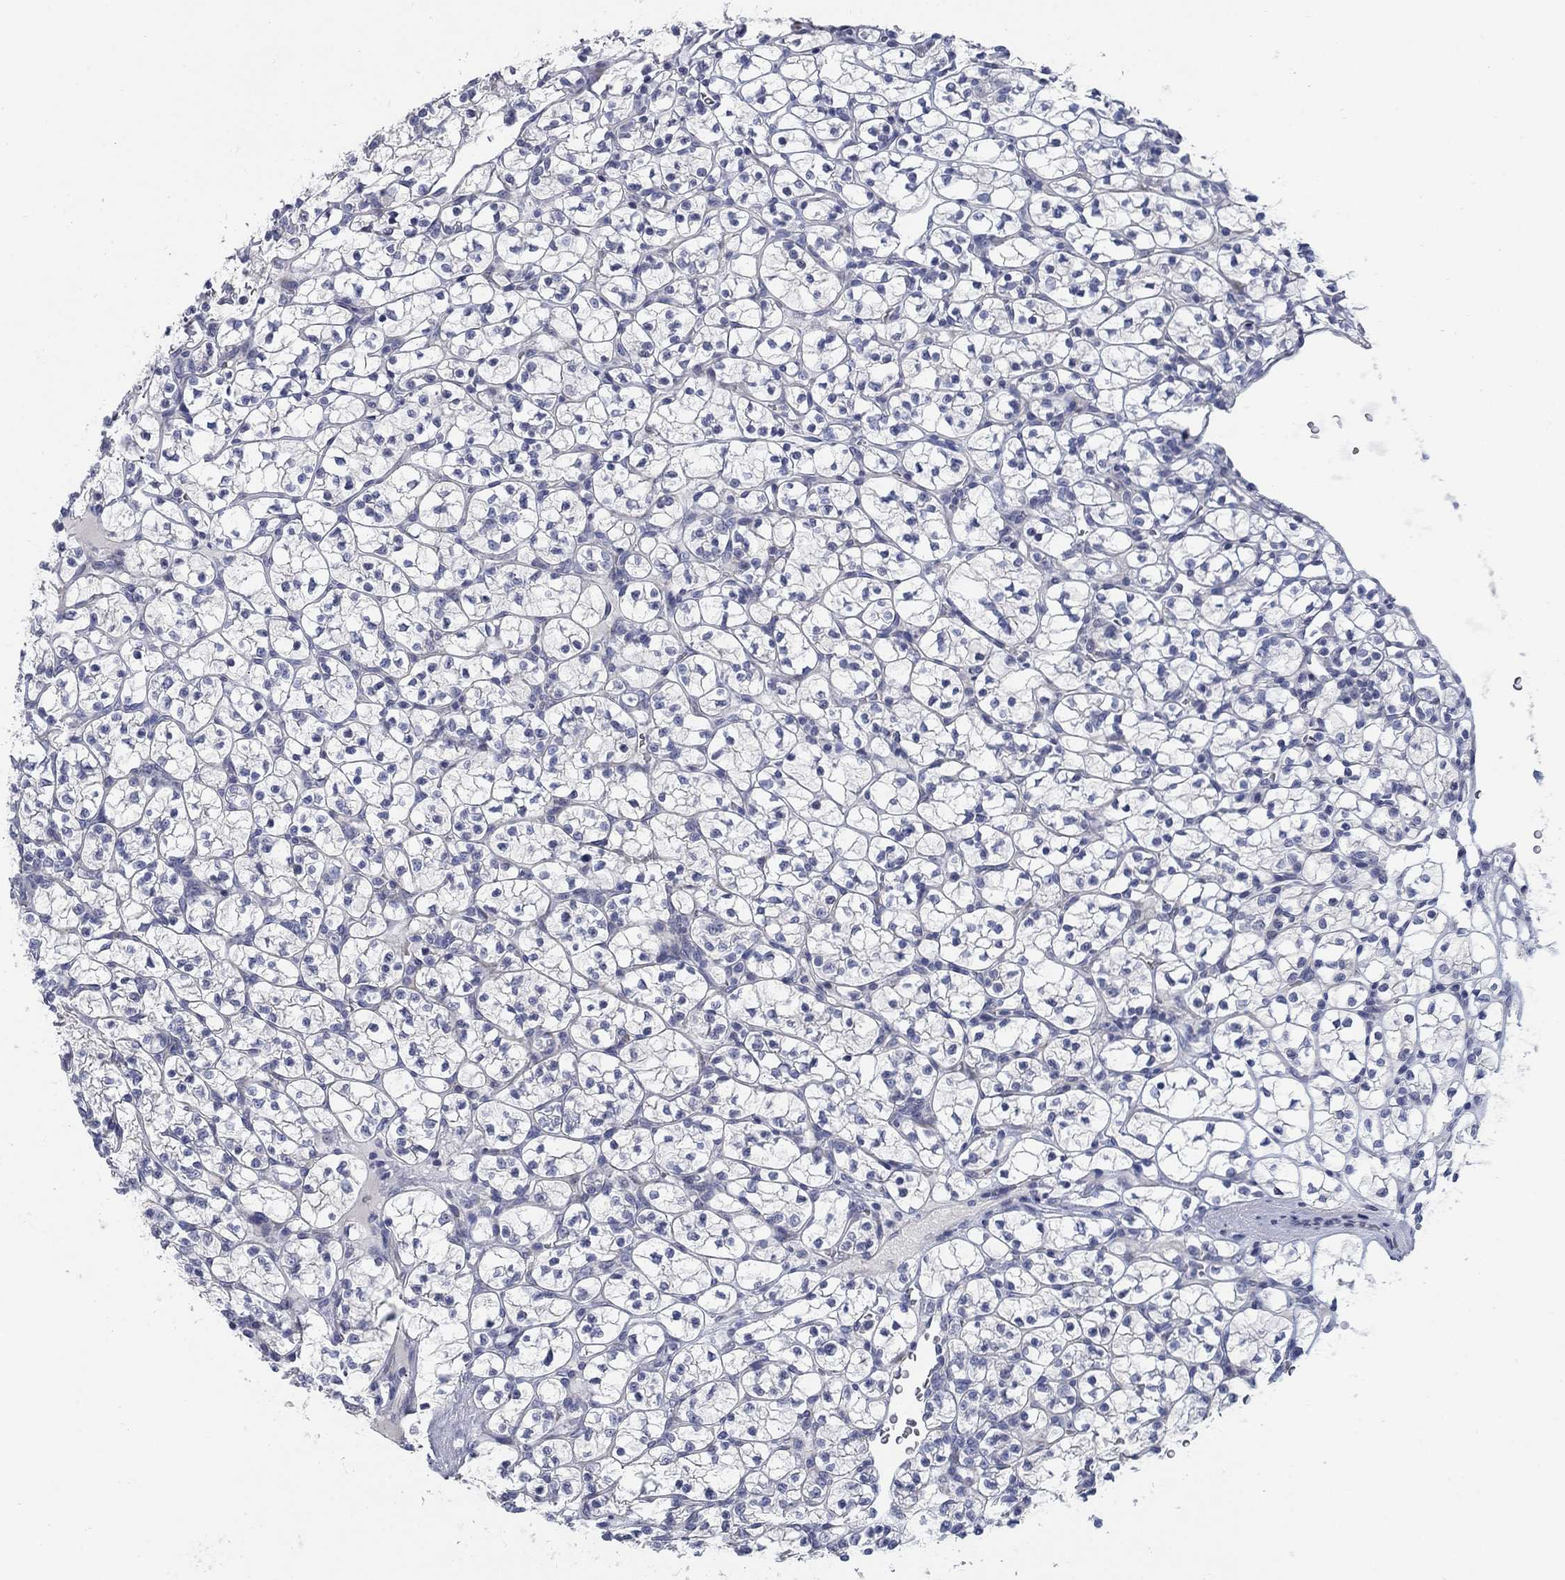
{"staining": {"intensity": "negative", "quantity": "none", "location": "none"}, "tissue": "renal cancer", "cell_type": "Tumor cells", "image_type": "cancer", "snomed": [{"axis": "morphology", "description": "Adenocarcinoma, NOS"}, {"axis": "topography", "description": "Kidney"}], "caption": "The immunohistochemistry image has no significant expression in tumor cells of renal cancer tissue. (DAB (3,3'-diaminobenzidine) immunohistochemistry (IHC) with hematoxylin counter stain).", "gene": "DNER", "patient": {"sex": "female", "age": 89}}